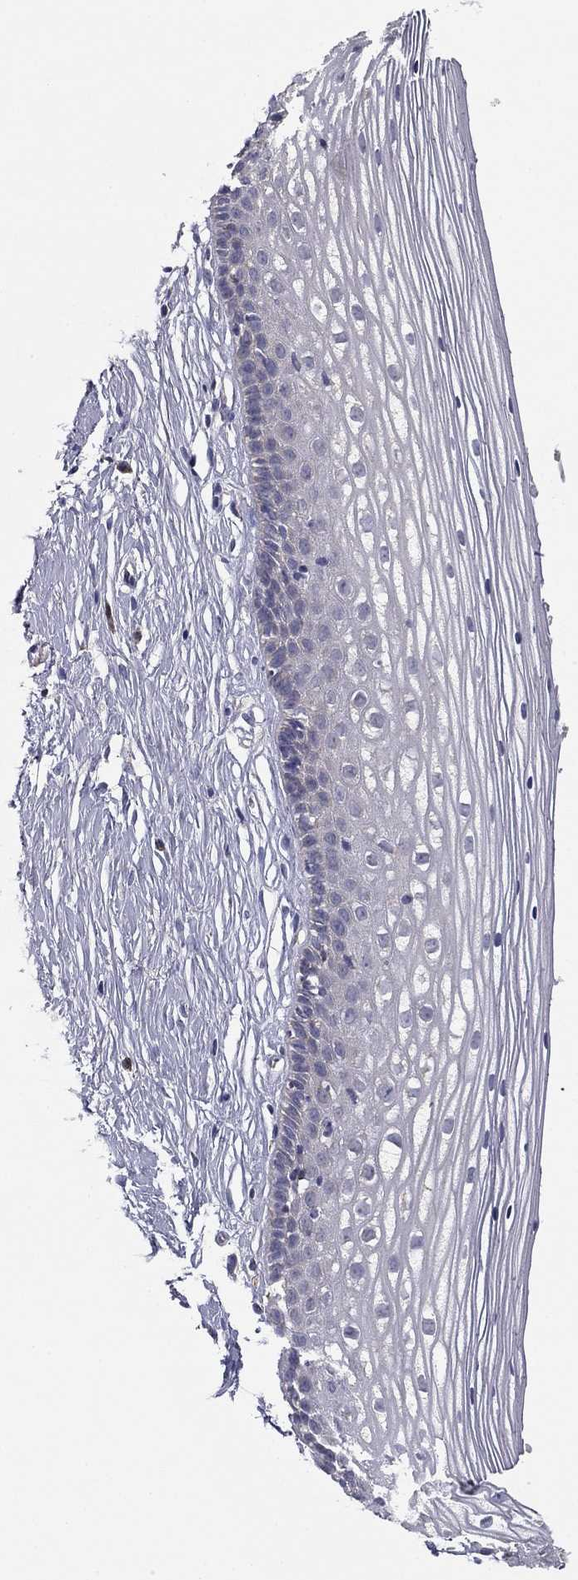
{"staining": {"intensity": "negative", "quantity": "none", "location": "none"}, "tissue": "cervix", "cell_type": "Glandular cells", "image_type": "normal", "snomed": [{"axis": "morphology", "description": "Normal tissue, NOS"}, {"axis": "topography", "description": "Cervix"}], "caption": "This is a micrograph of immunohistochemistry (IHC) staining of benign cervix, which shows no expression in glandular cells. (DAB immunohistochemistry (IHC) with hematoxylin counter stain).", "gene": "SLC2A9", "patient": {"sex": "female", "age": 40}}